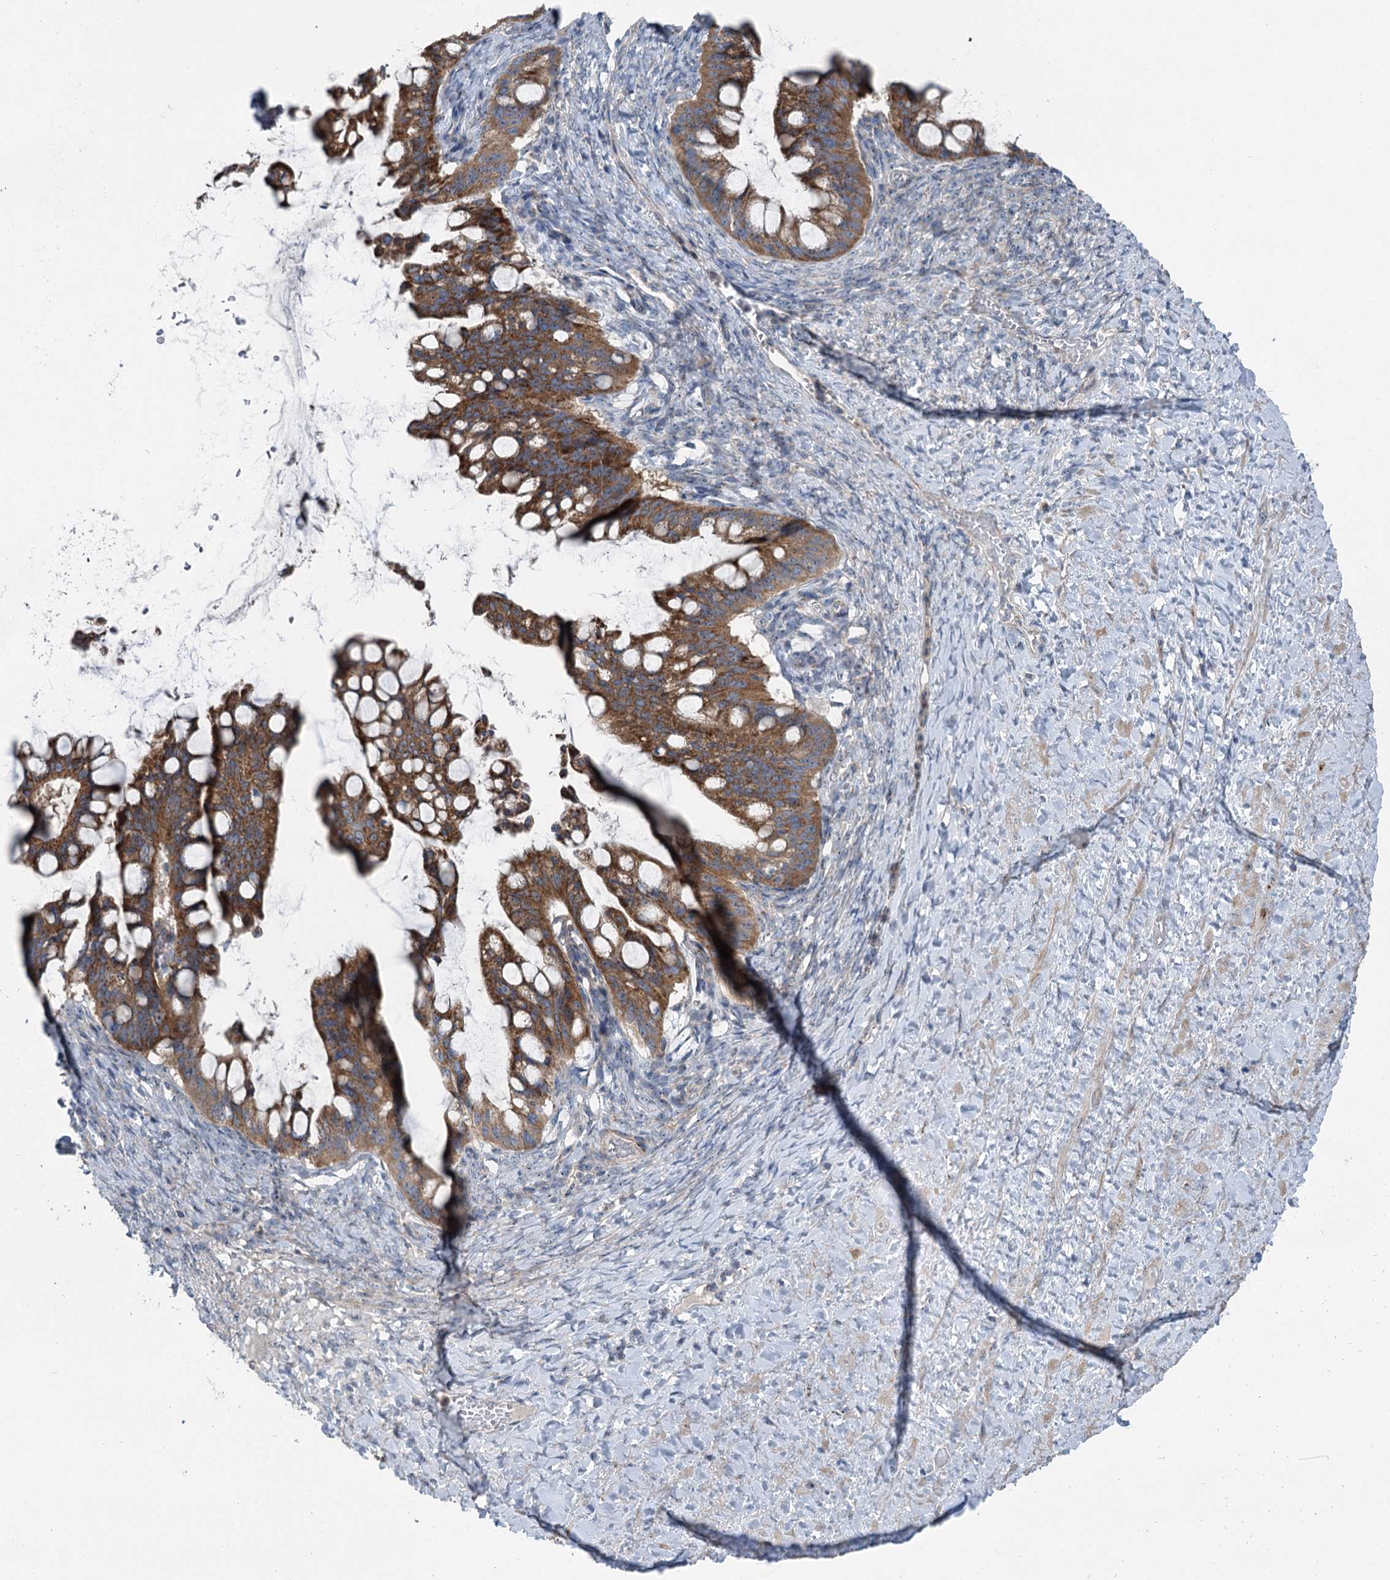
{"staining": {"intensity": "strong", "quantity": ">75%", "location": "cytoplasmic/membranous"}, "tissue": "ovarian cancer", "cell_type": "Tumor cells", "image_type": "cancer", "snomed": [{"axis": "morphology", "description": "Cystadenocarcinoma, mucinous, NOS"}, {"axis": "topography", "description": "Ovary"}], "caption": "Protein expression analysis of human ovarian cancer reveals strong cytoplasmic/membranous staining in about >75% of tumor cells.", "gene": "MARK2", "patient": {"sex": "female", "age": 73}}